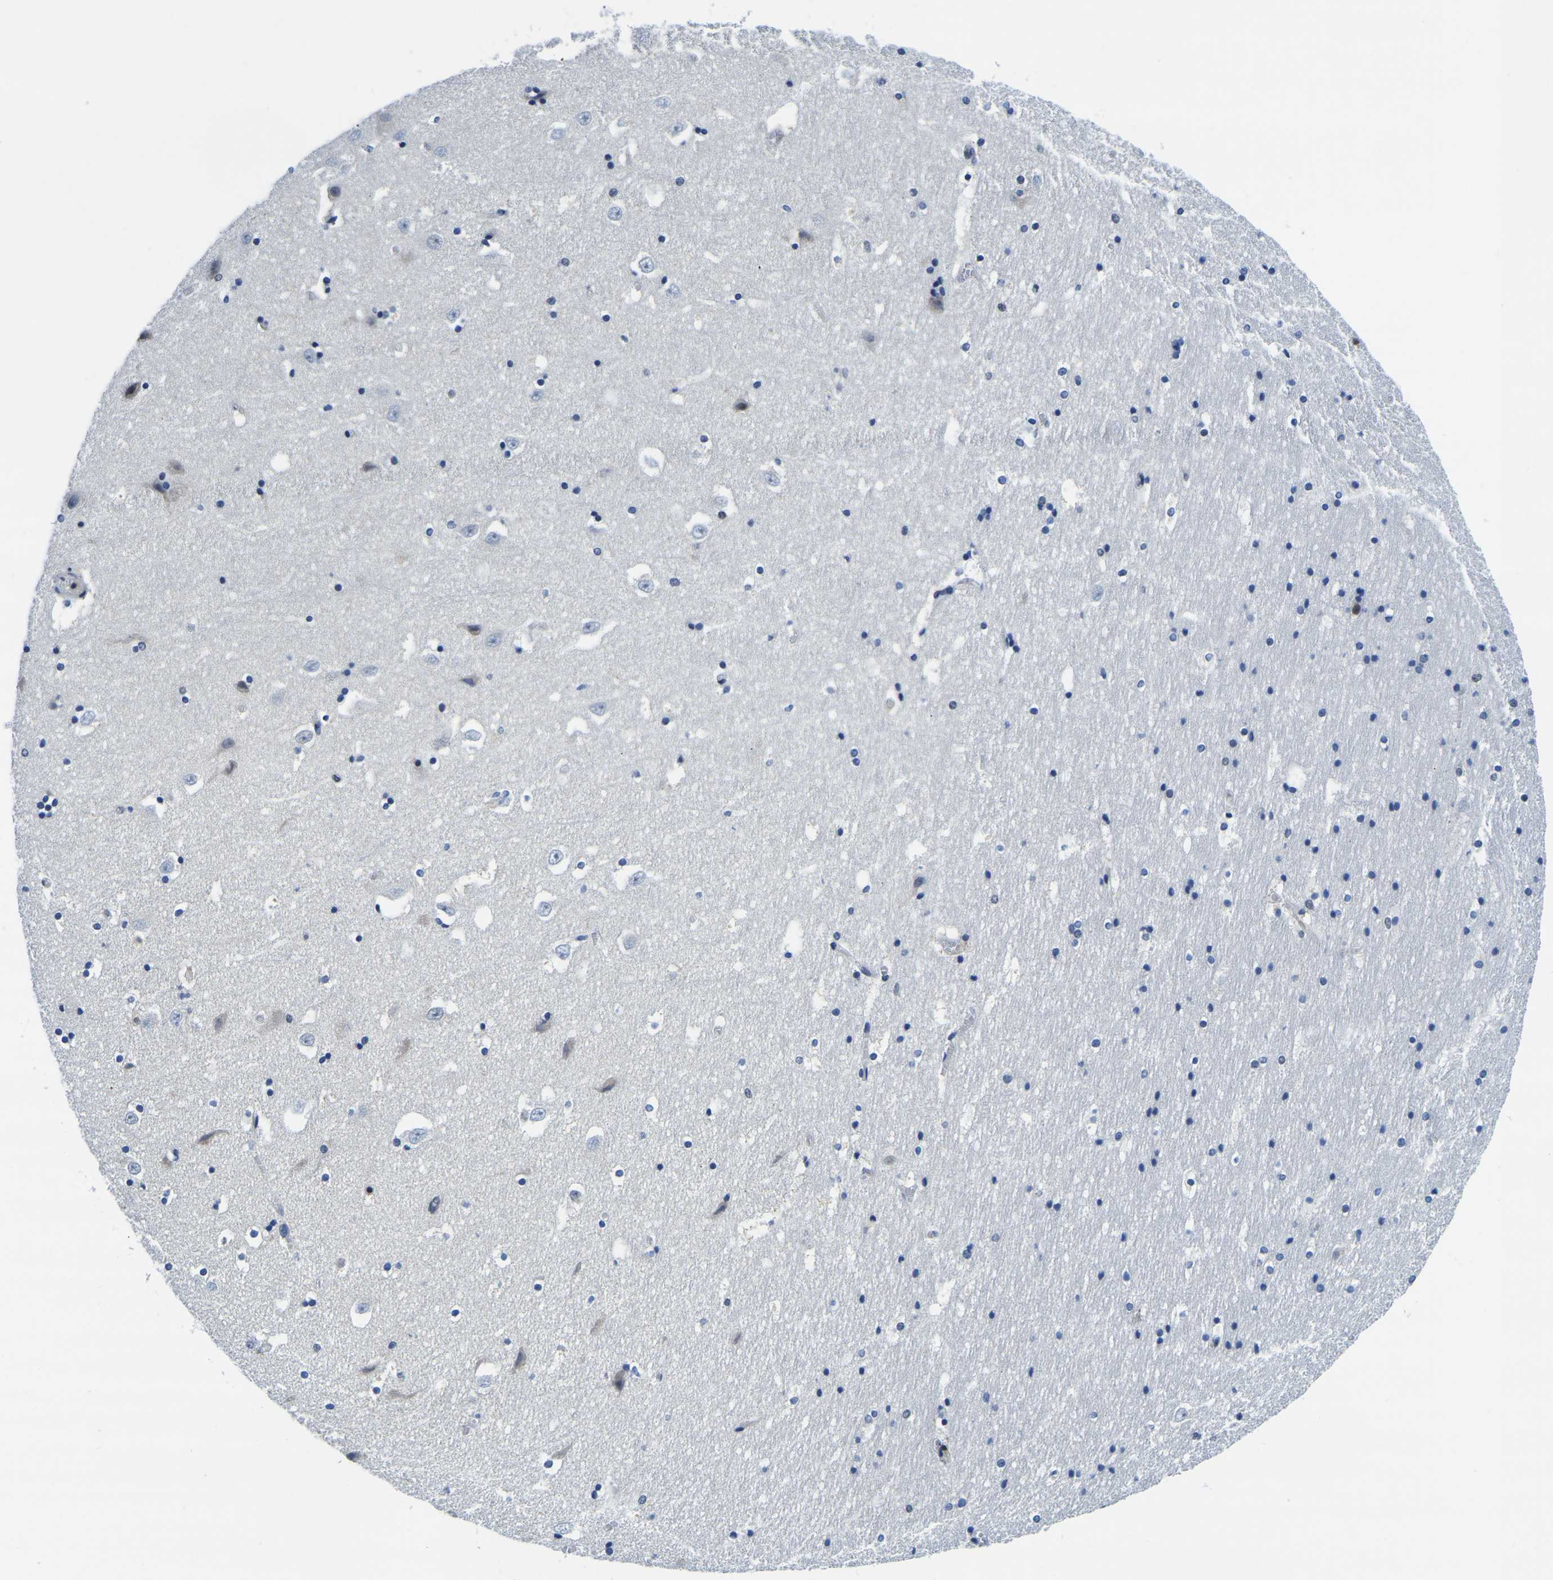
{"staining": {"intensity": "negative", "quantity": "none", "location": "none"}, "tissue": "hippocampus", "cell_type": "Glial cells", "image_type": "normal", "snomed": [{"axis": "morphology", "description": "Normal tissue, NOS"}, {"axis": "topography", "description": "Hippocampus"}], "caption": "Immunohistochemistry (IHC) photomicrograph of unremarkable human hippocampus stained for a protein (brown), which displays no positivity in glial cells.", "gene": "POLDIP3", "patient": {"sex": "male", "age": 45}}